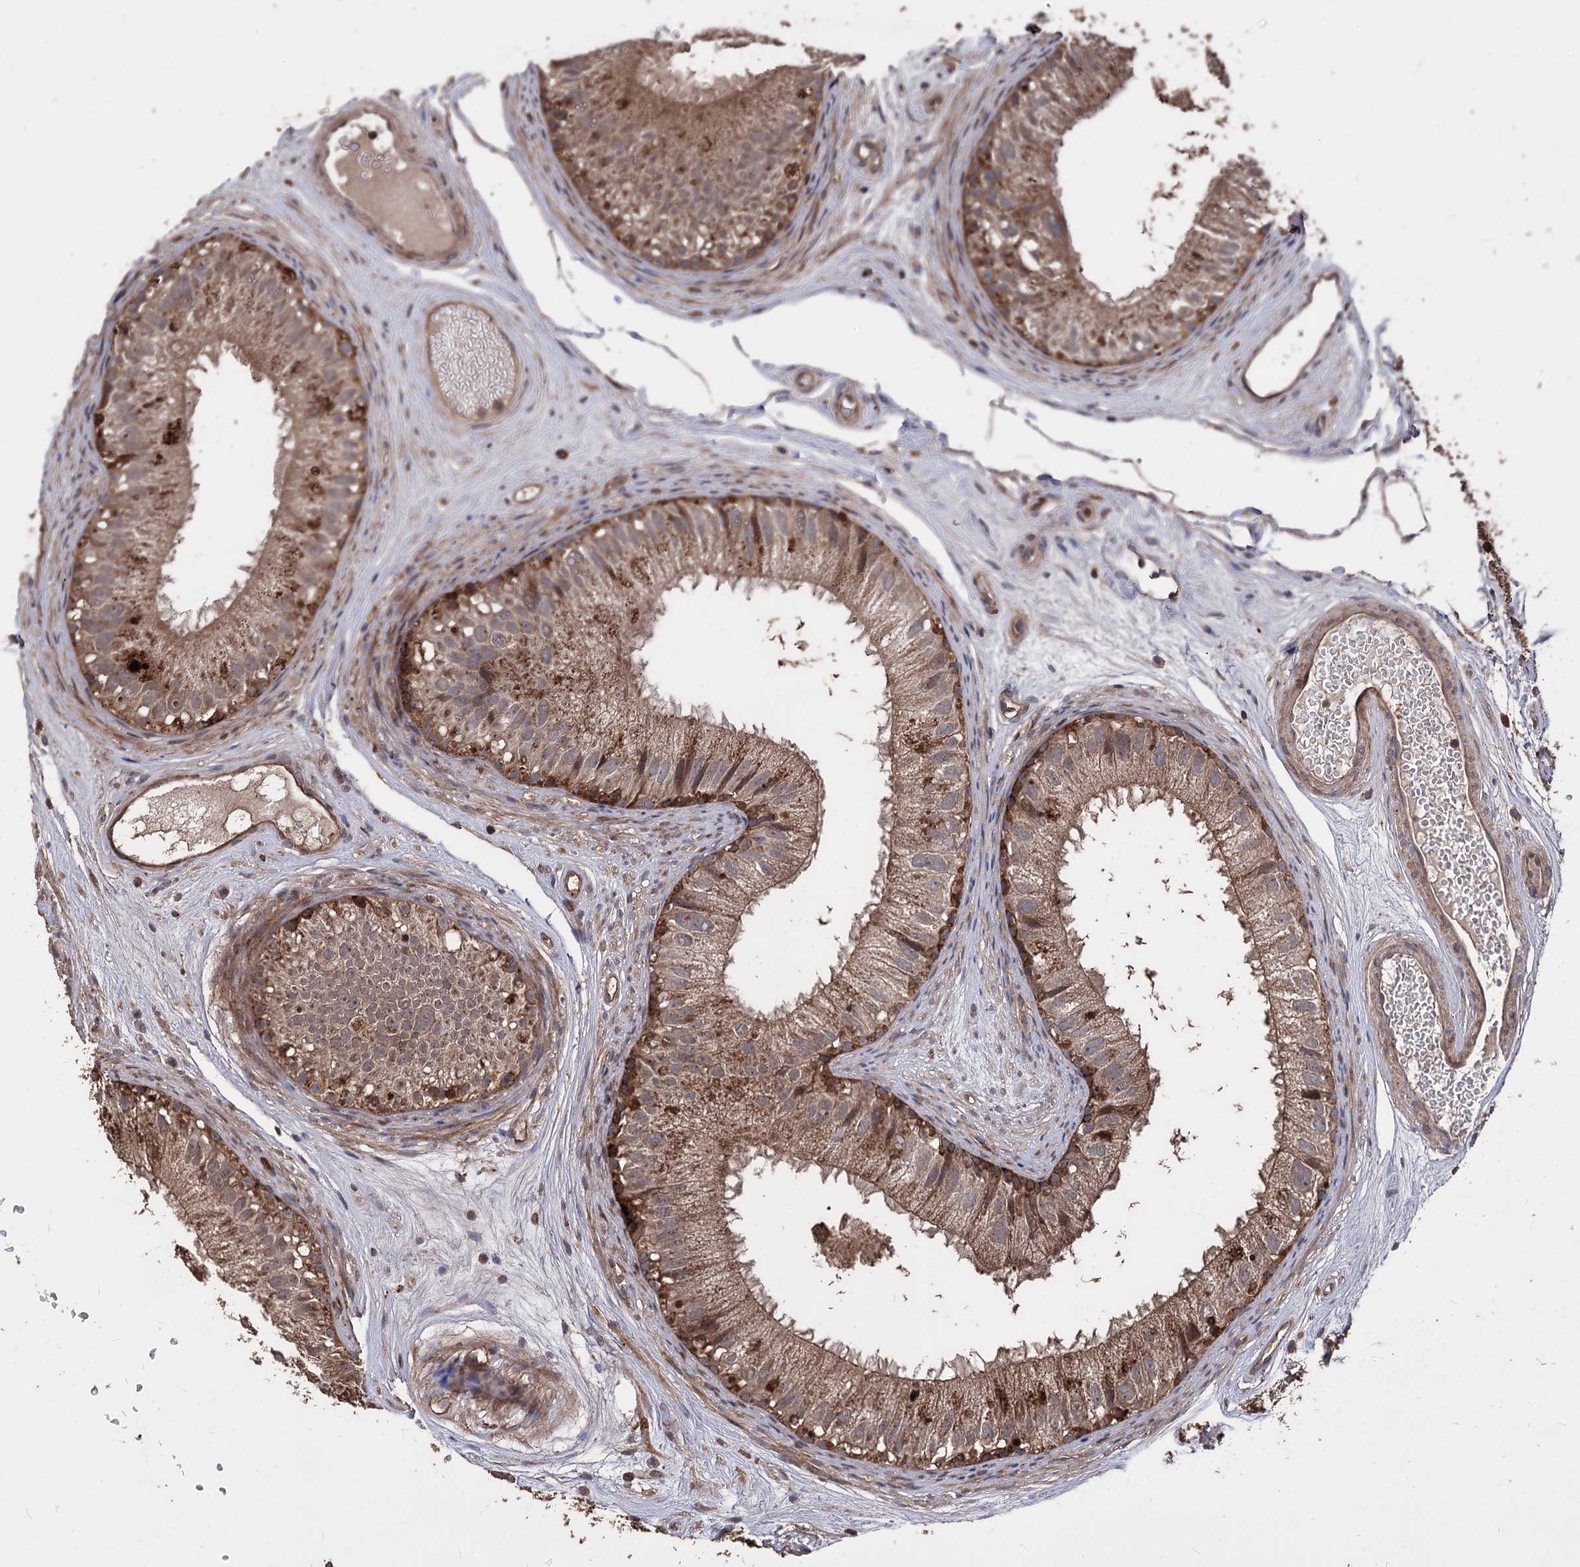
{"staining": {"intensity": "strong", "quantity": "25%-75%", "location": "cytoplasmic/membranous"}, "tissue": "epididymis", "cell_type": "Glandular cells", "image_type": "normal", "snomed": [{"axis": "morphology", "description": "Normal tissue, NOS"}, {"axis": "topography", "description": "Epididymis"}], "caption": "A brown stain highlights strong cytoplasmic/membranous expression of a protein in glandular cells of benign epididymis. (IHC, brightfield microscopy, high magnification).", "gene": "RASSF3", "patient": {"sex": "male", "age": 77}}